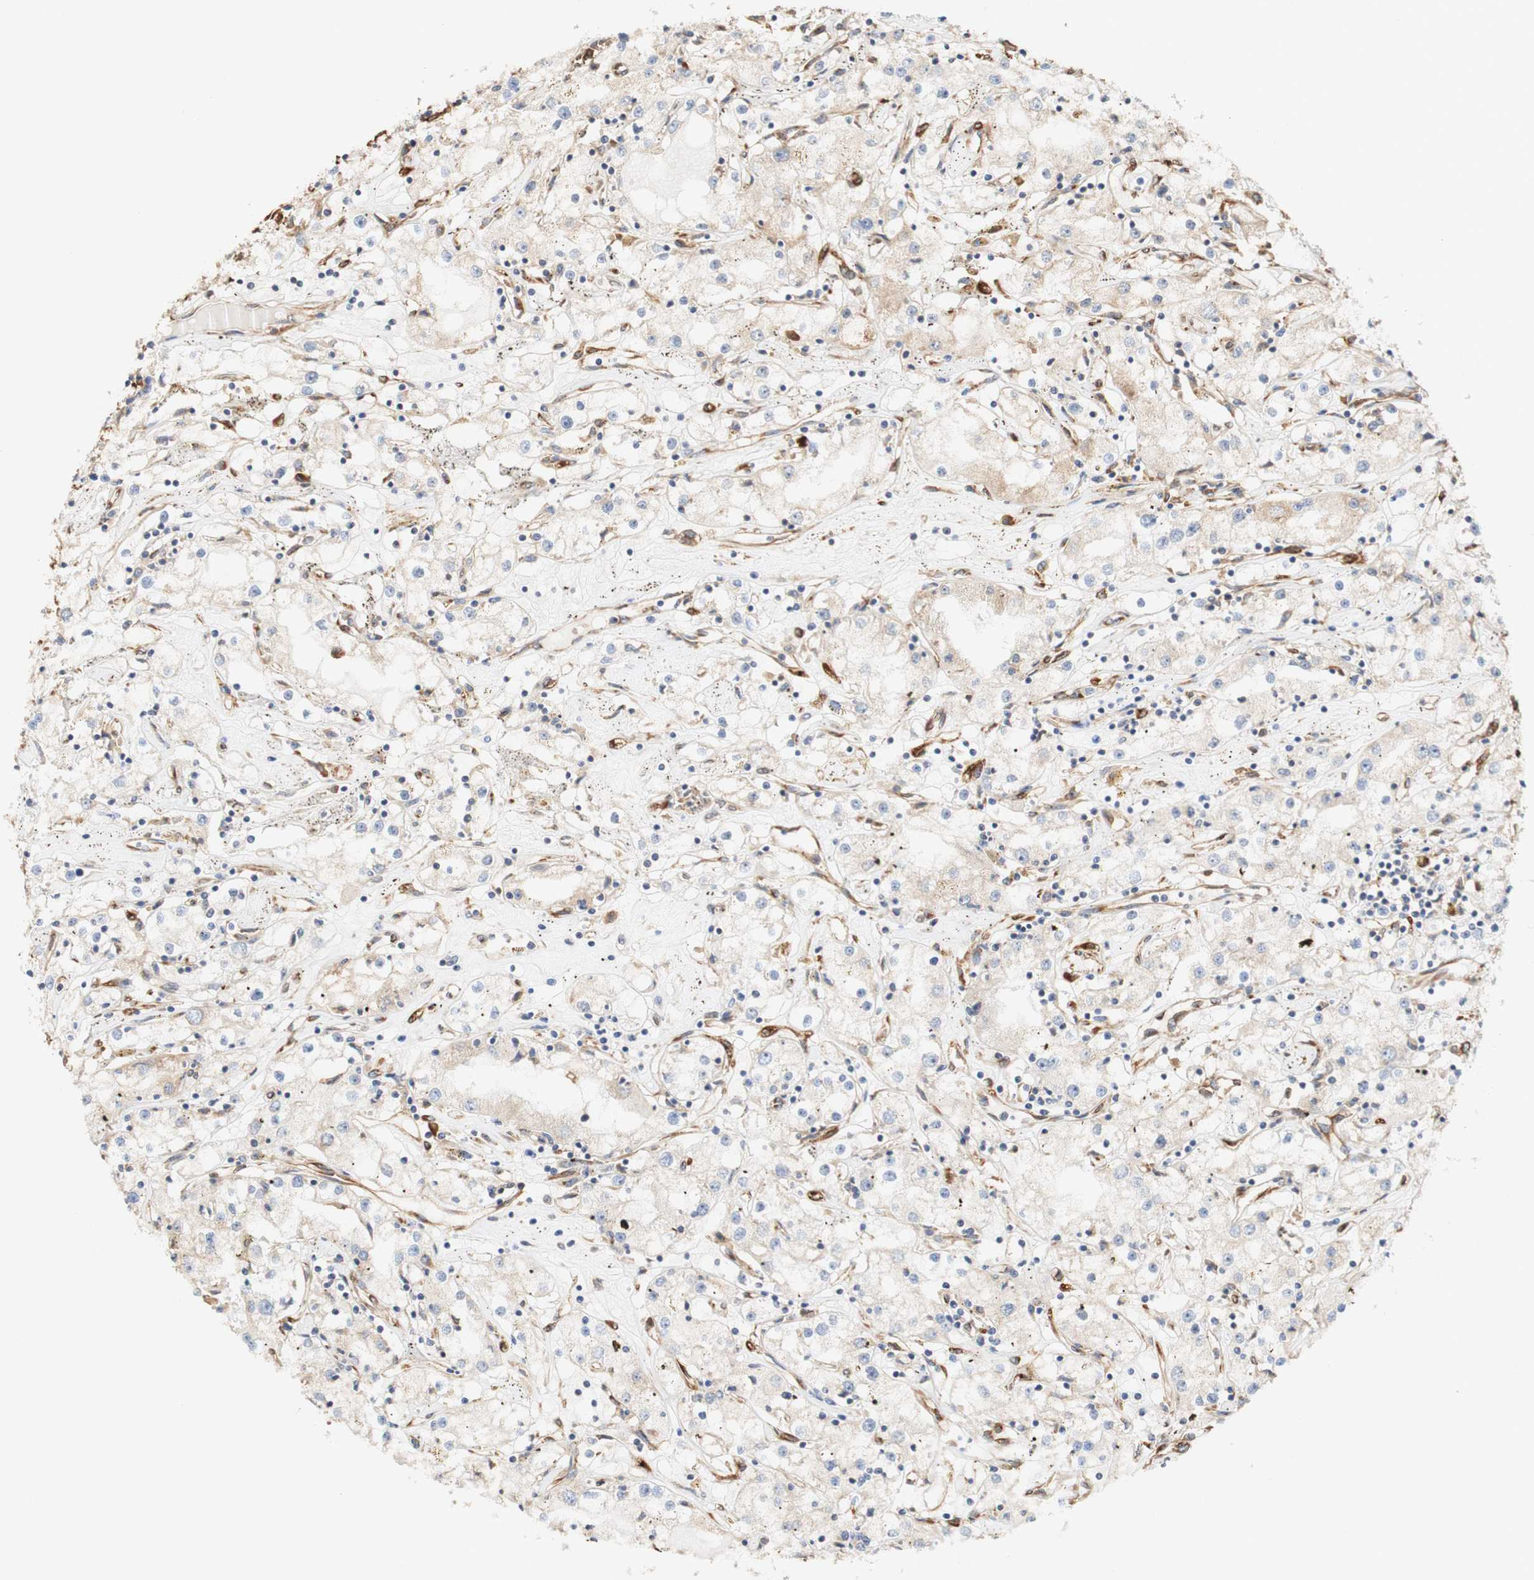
{"staining": {"intensity": "negative", "quantity": "none", "location": "none"}, "tissue": "renal cancer", "cell_type": "Tumor cells", "image_type": "cancer", "snomed": [{"axis": "morphology", "description": "Adenocarcinoma, NOS"}, {"axis": "topography", "description": "Kidney"}], "caption": "Renal cancer (adenocarcinoma) stained for a protein using immunohistochemistry (IHC) displays no staining tumor cells.", "gene": "EIF2AK4", "patient": {"sex": "male", "age": 56}}